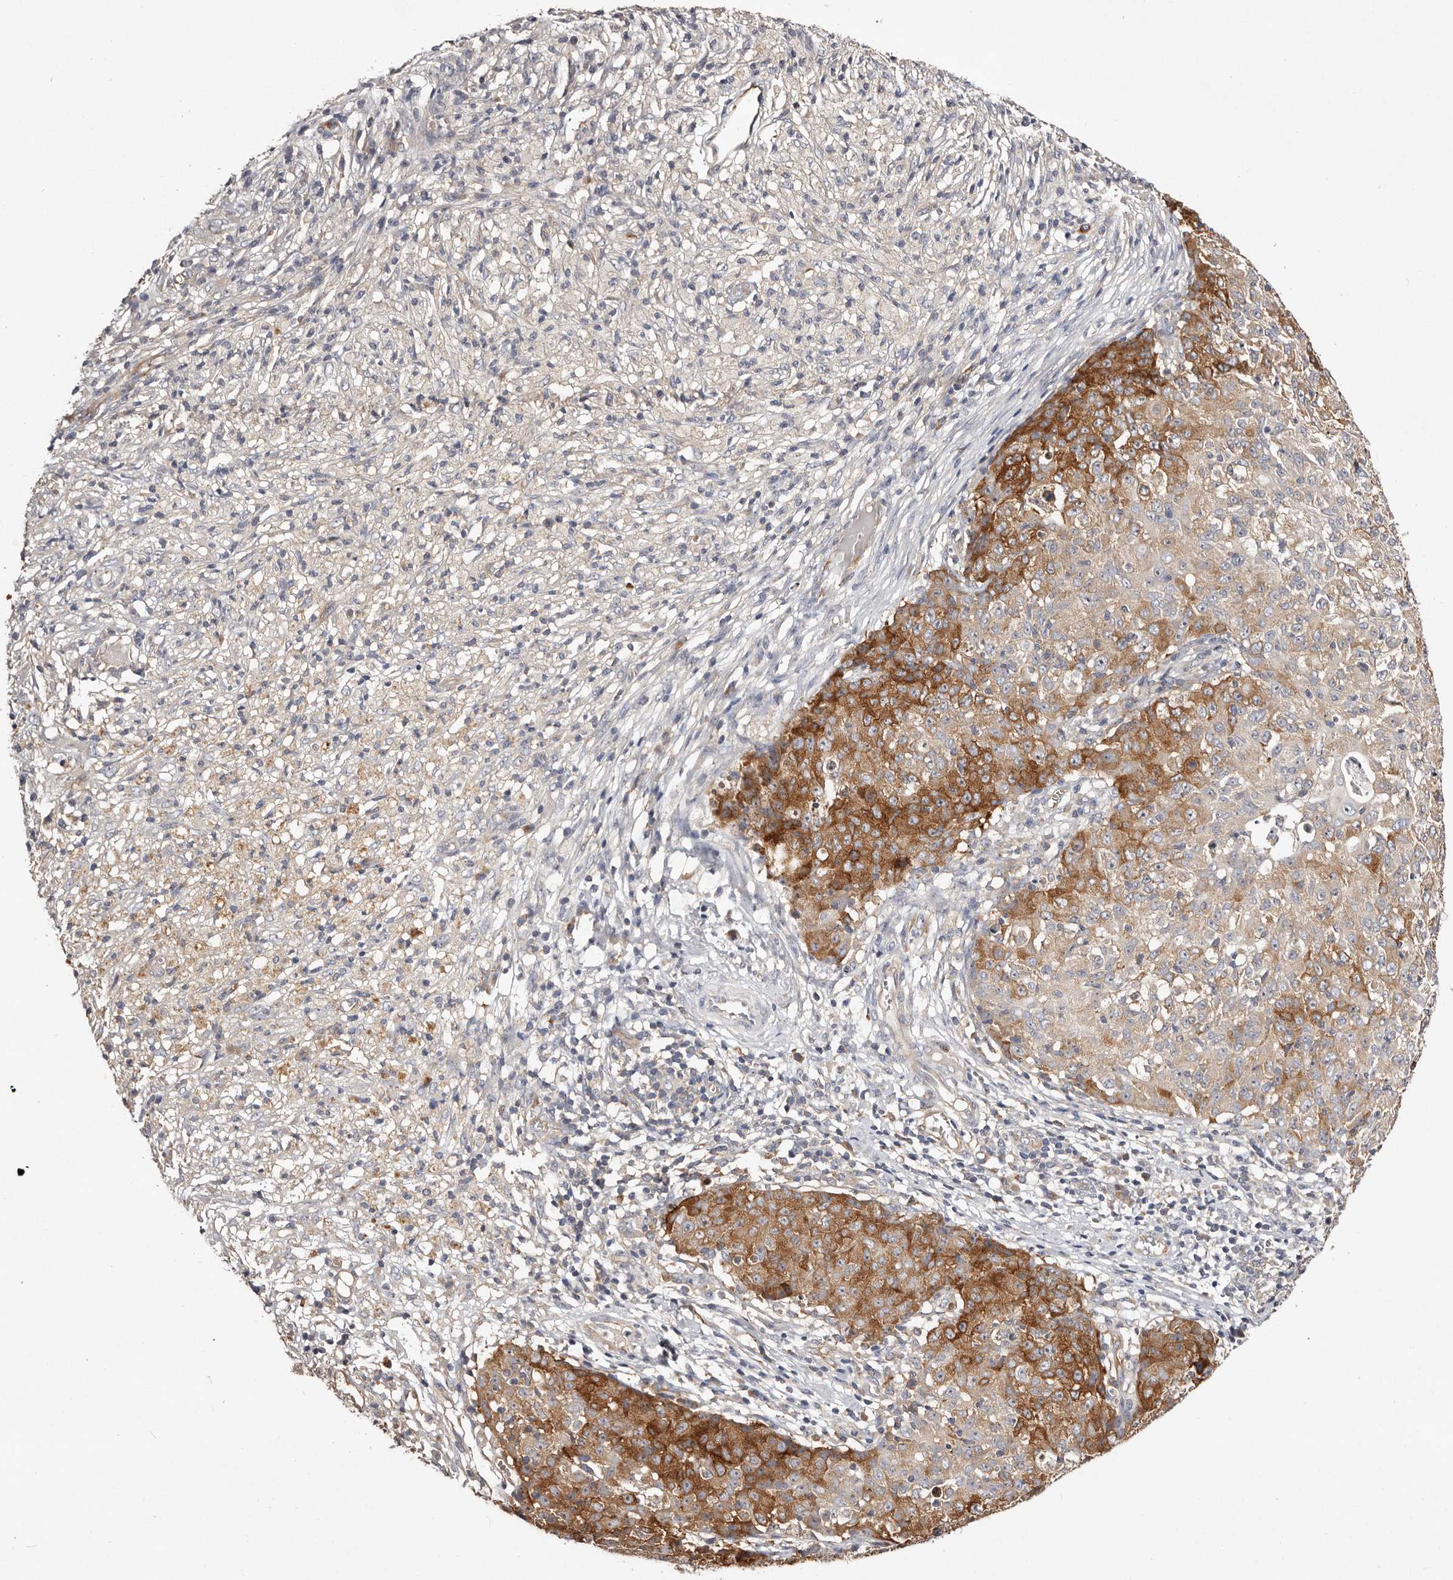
{"staining": {"intensity": "moderate", "quantity": ">75%", "location": "cytoplasmic/membranous"}, "tissue": "ovarian cancer", "cell_type": "Tumor cells", "image_type": "cancer", "snomed": [{"axis": "morphology", "description": "Carcinoma, endometroid"}, {"axis": "topography", "description": "Ovary"}], "caption": "Protein staining of ovarian cancer tissue reveals moderate cytoplasmic/membranous expression in approximately >75% of tumor cells.", "gene": "LTV1", "patient": {"sex": "female", "age": 42}}